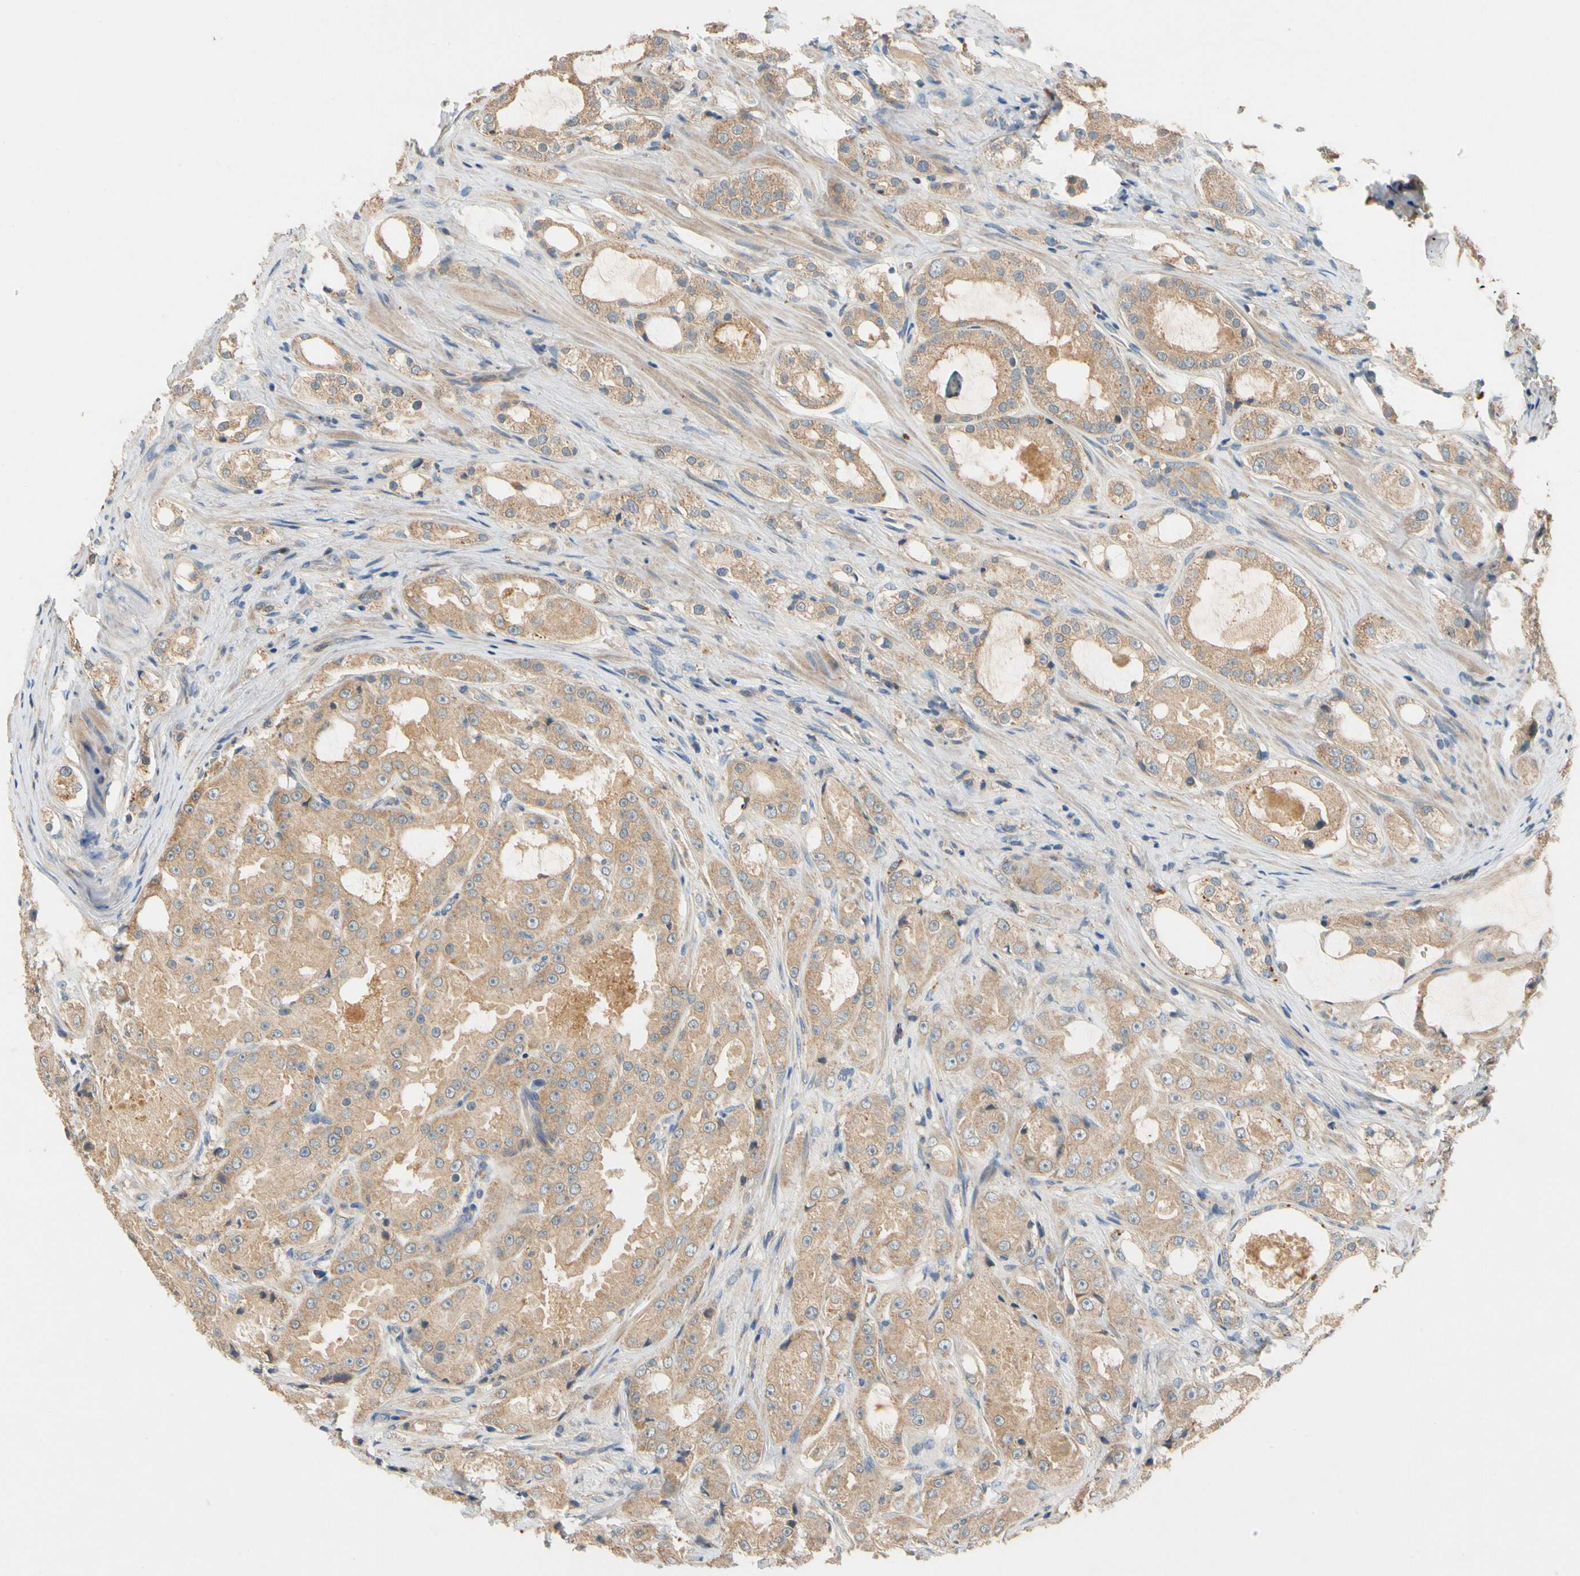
{"staining": {"intensity": "moderate", "quantity": ">75%", "location": "cytoplasmic/membranous"}, "tissue": "prostate cancer", "cell_type": "Tumor cells", "image_type": "cancer", "snomed": [{"axis": "morphology", "description": "Adenocarcinoma, High grade"}, {"axis": "topography", "description": "Prostate"}], "caption": "Immunohistochemistry (IHC) of human high-grade adenocarcinoma (prostate) reveals medium levels of moderate cytoplasmic/membranous expression in about >75% of tumor cells.", "gene": "USP46", "patient": {"sex": "male", "age": 73}}